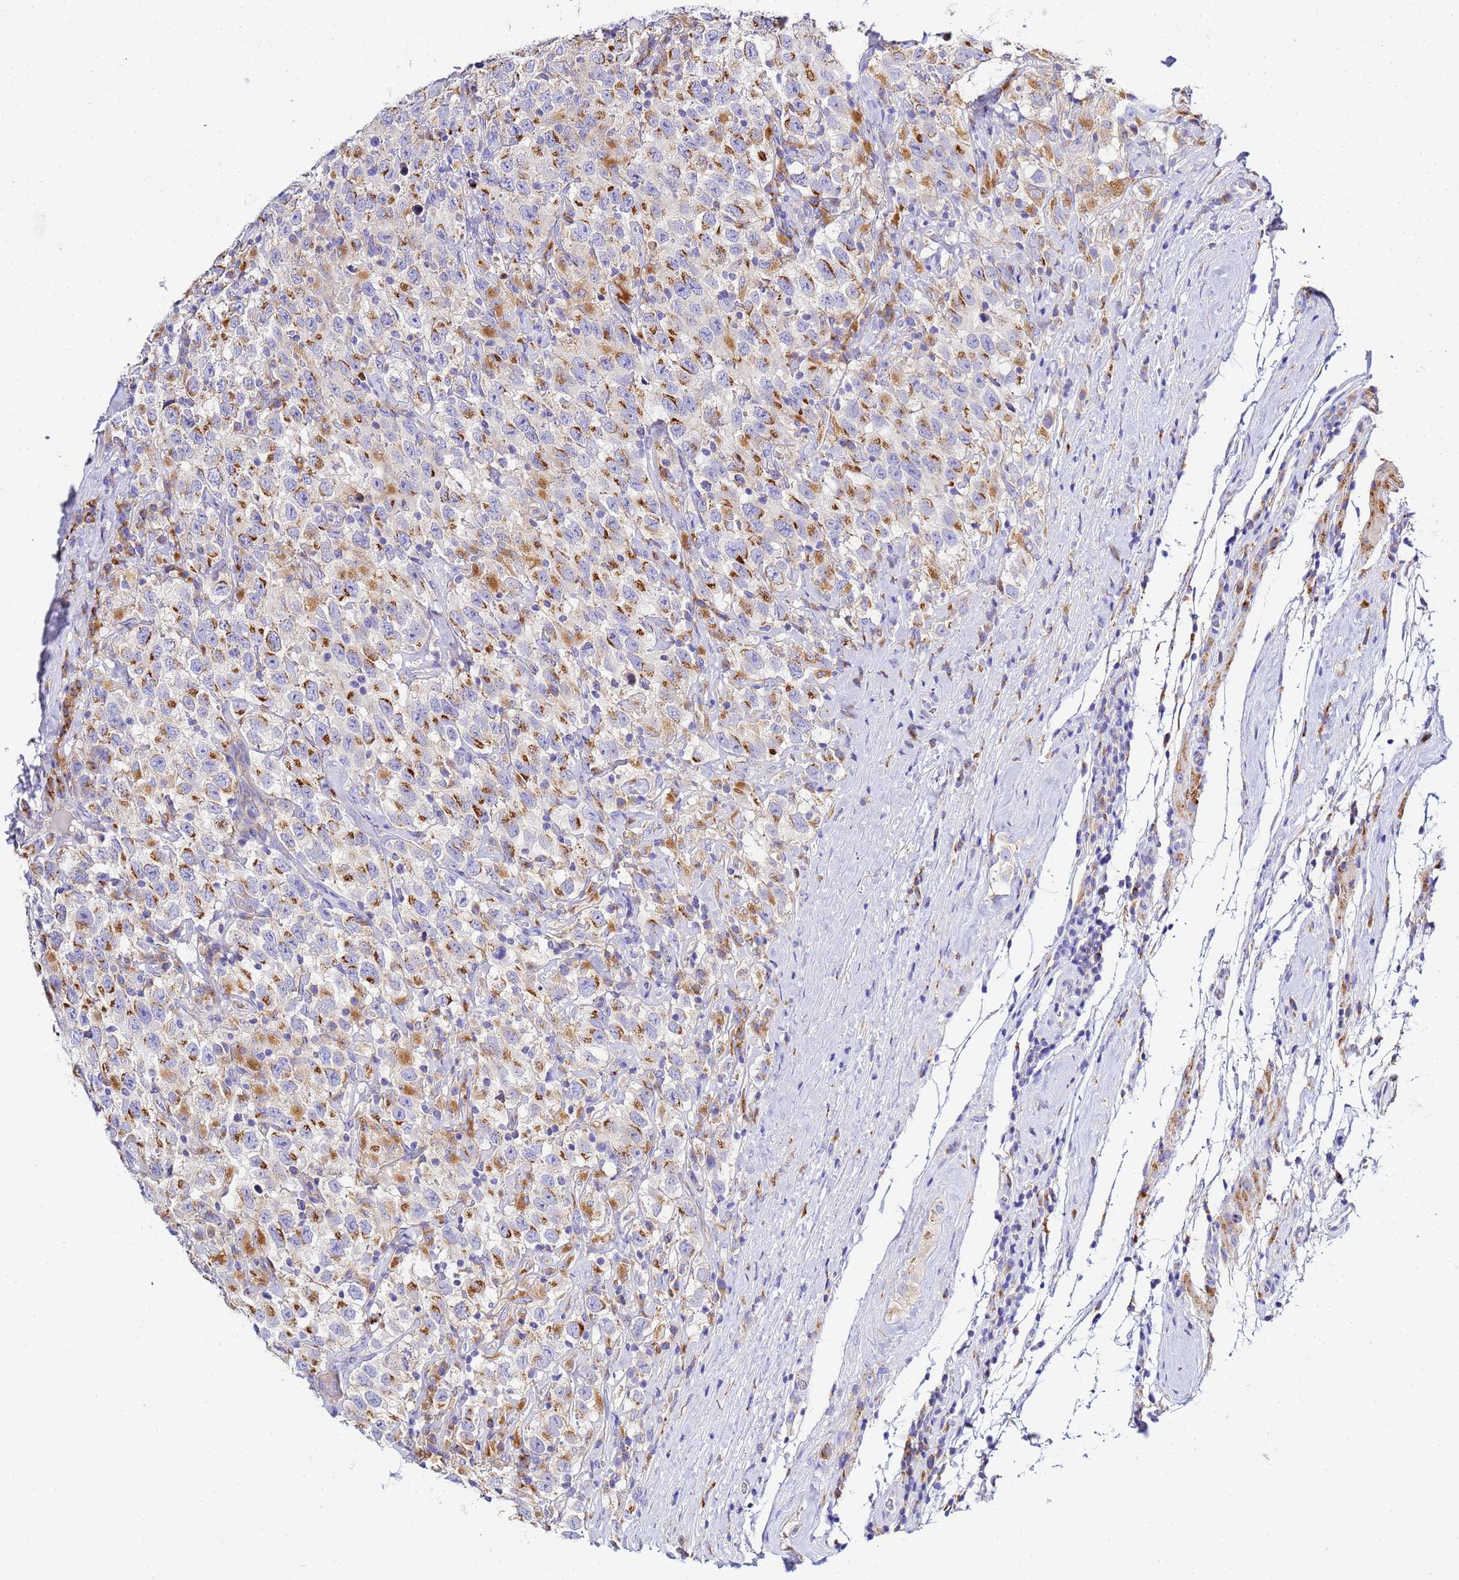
{"staining": {"intensity": "strong", "quantity": "25%-75%", "location": "cytoplasmic/membranous"}, "tissue": "testis cancer", "cell_type": "Tumor cells", "image_type": "cancer", "snomed": [{"axis": "morphology", "description": "Seminoma, NOS"}, {"axis": "topography", "description": "Testis"}], "caption": "About 25%-75% of tumor cells in human testis cancer (seminoma) exhibit strong cytoplasmic/membranous protein expression as visualized by brown immunohistochemical staining.", "gene": "VTI1B", "patient": {"sex": "male", "age": 41}}